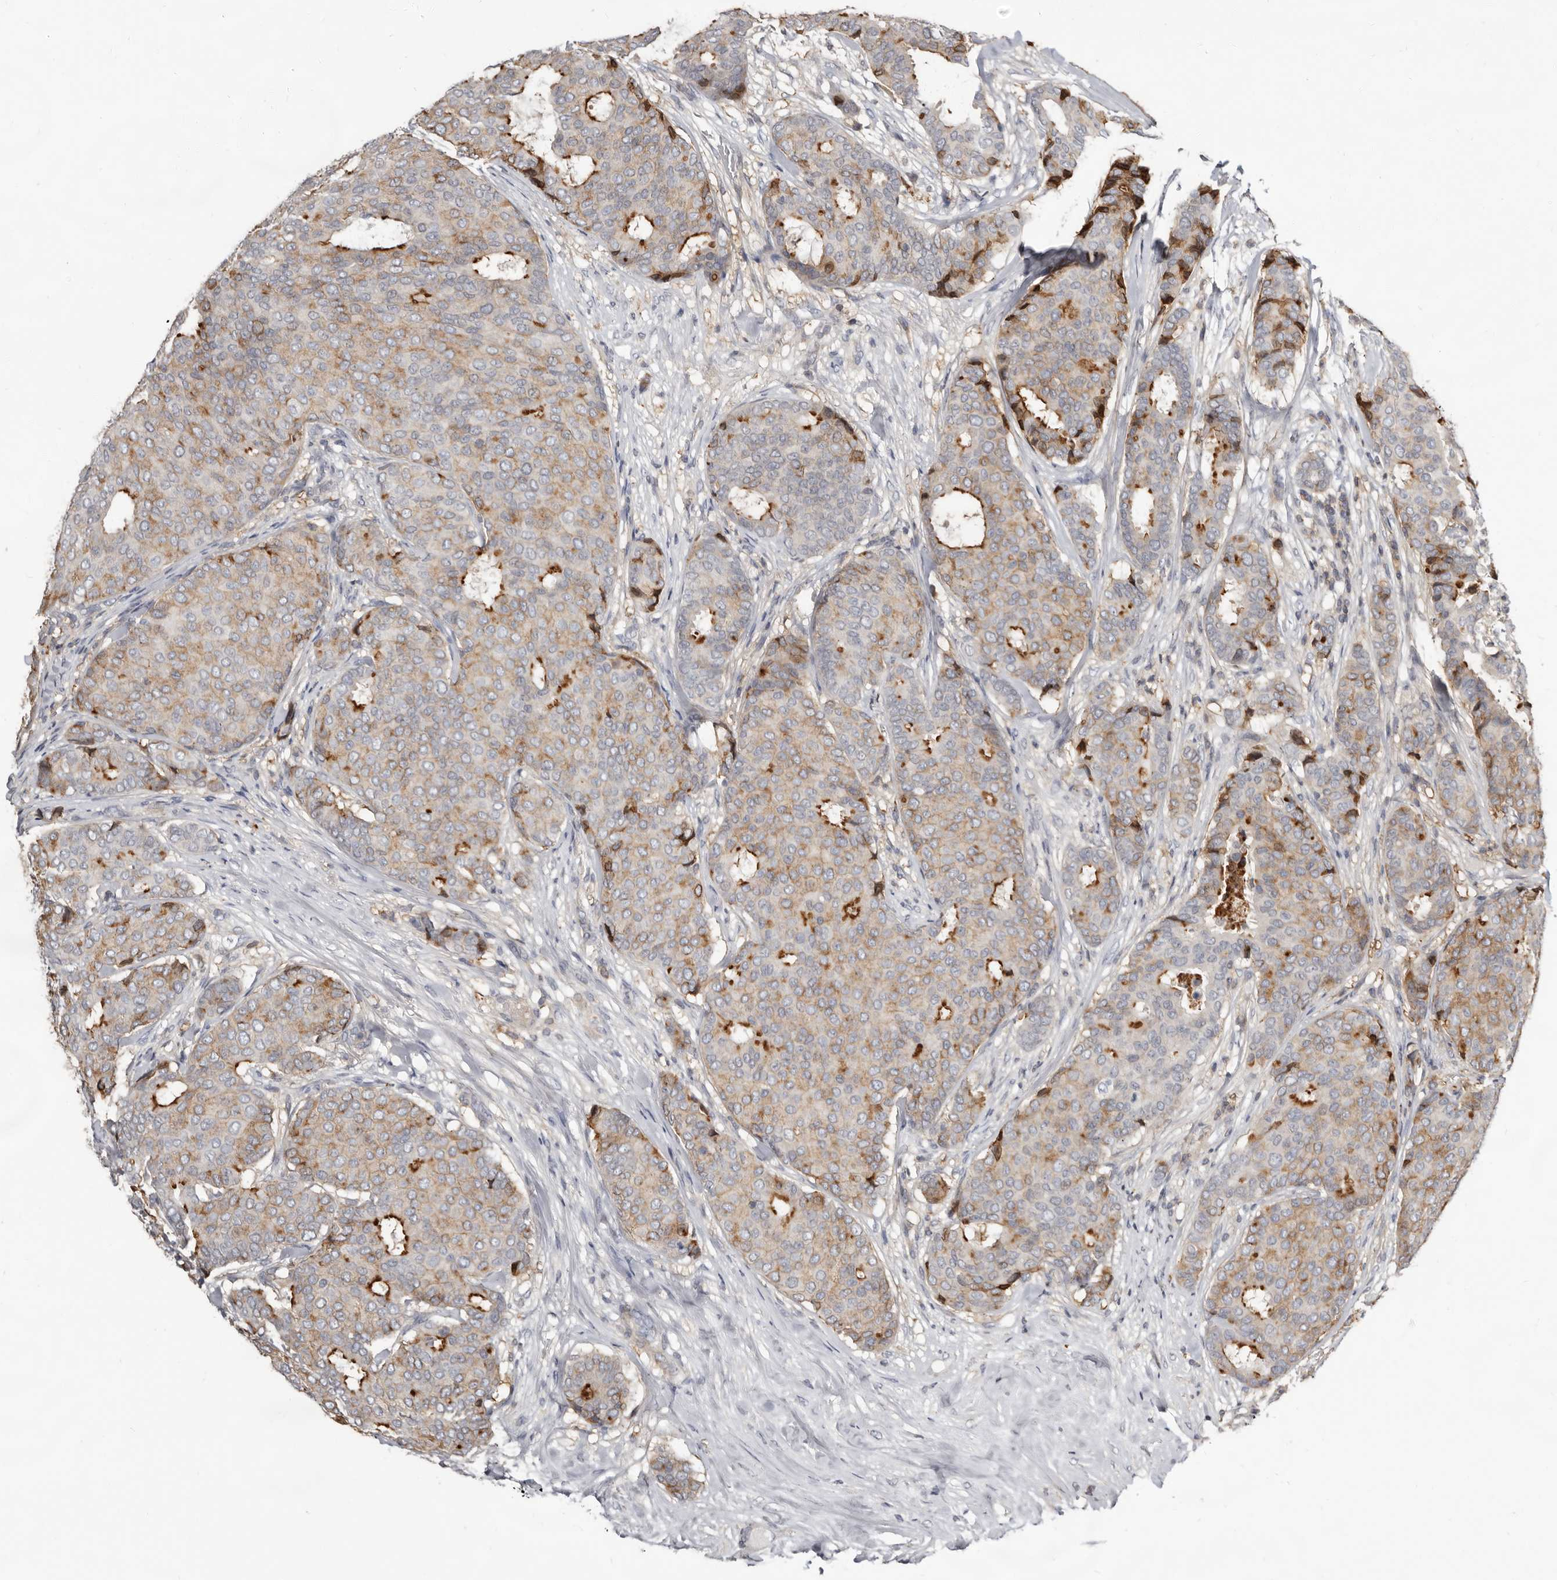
{"staining": {"intensity": "strong", "quantity": "<25%", "location": "cytoplasmic/membranous"}, "tissue": "breast cancer", "cell_type": "Tumor cells", "image_type": "cancer", "snomed": [{"axis": "morphology", "description": "Duct carcinoma"}, {"axis": "topography", "description": "Breast"}], "caption": "Brown immunohistochemical staining in breast cancer shows strong cytoplasmic/membranous positivity in approximately <25% of tumor cells.", "gene": "KIF26B", "patient": {"sex": "female", "age": 75}}